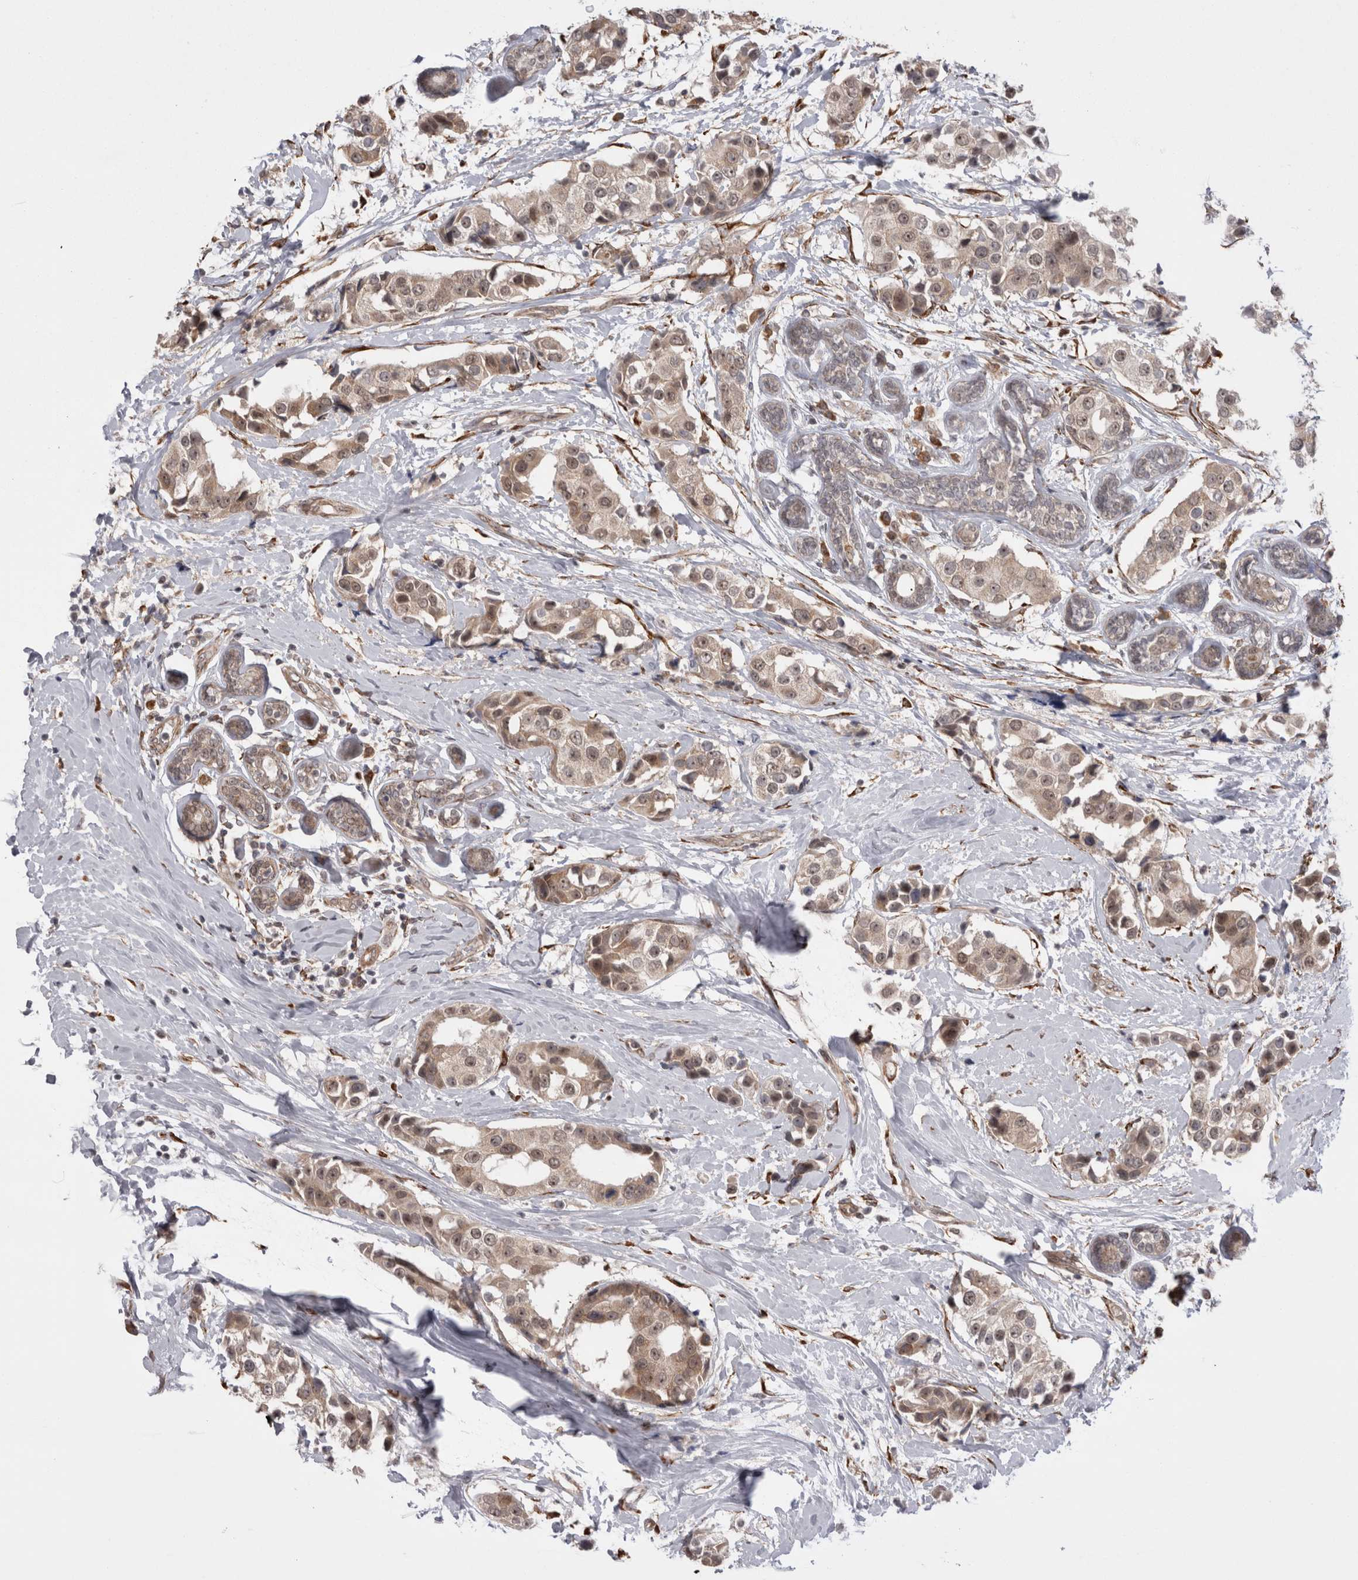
{"staining": {"intensity": "moderate", "quantity": ">75%", "location": "cytoplasmic/membranous,nuclear"}, "tissue": "breast cancer", "cell_type": "Tumor cells", "image_type": "cancer", "snomed": [{"axis": "morphology", "description": "Normal tissue, NOS"}, {"axis": "morphology", "description": "Duct carcinoma"}, {"axis": "topography", "description": "Breast"}], "caption": "Protein expression analysis of human breast cancer (invasive ductal carcinoma) reveals moderate cytoplasmic/membranous and nuclear positivity in about >75% of tumor cells.", "gene": "EXOSC4", "patient": {"sex": "female", "age": 39}}